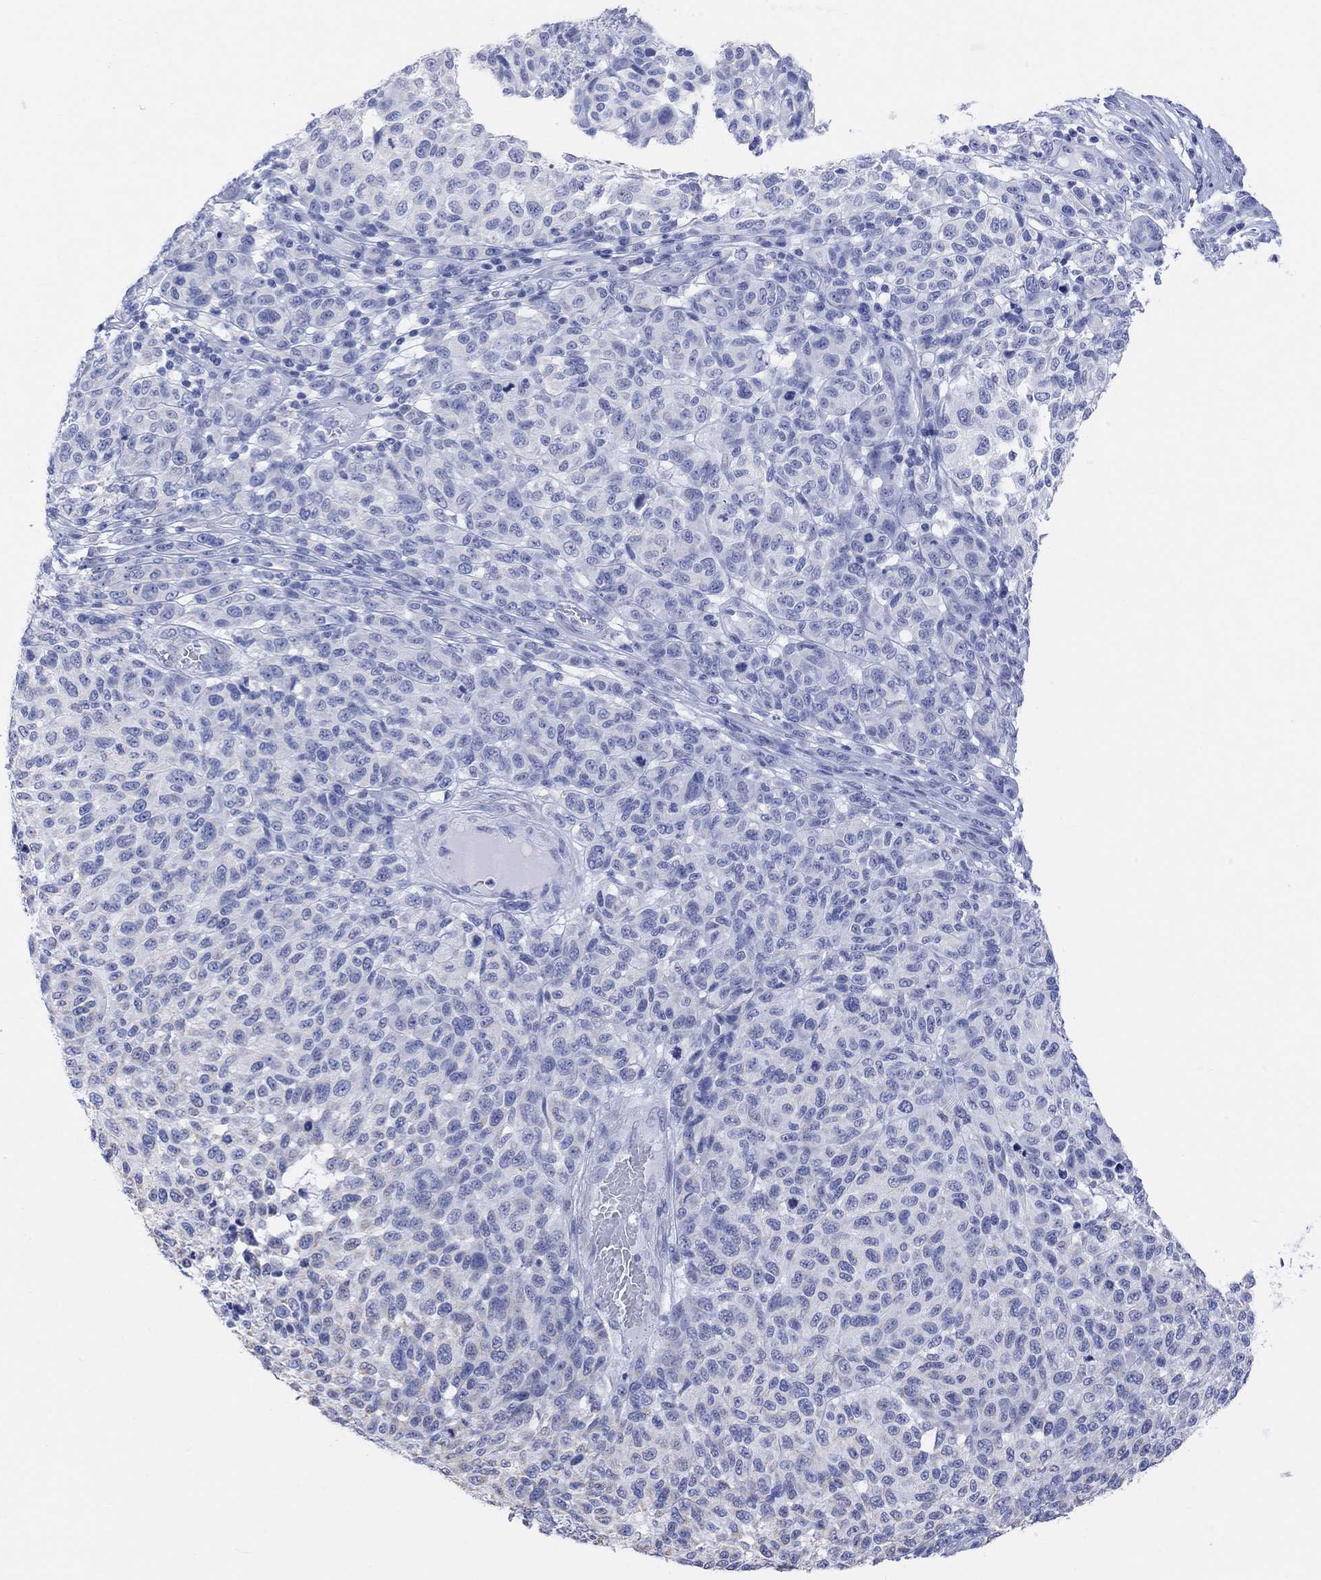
{"staining": {"intensity": "negative", "quantity": "none", "location": "none"}, "tissue": "melanoma", "cell_type": "Tumor cells", "image_type": "cancer", "snomed": [{"axis": "morphology", "description": "Malignant melanoma, NOS"}, {"axis": "topography", "description": "Skin"}], "caption": "DAB immunohistochemical staining of human malignant melanoma demonstrates no significant positivity in tumor cells. (DAB IHC, high magnification).", "gene": "SYT12", "patient": {"sex": "male", "age": 59}}